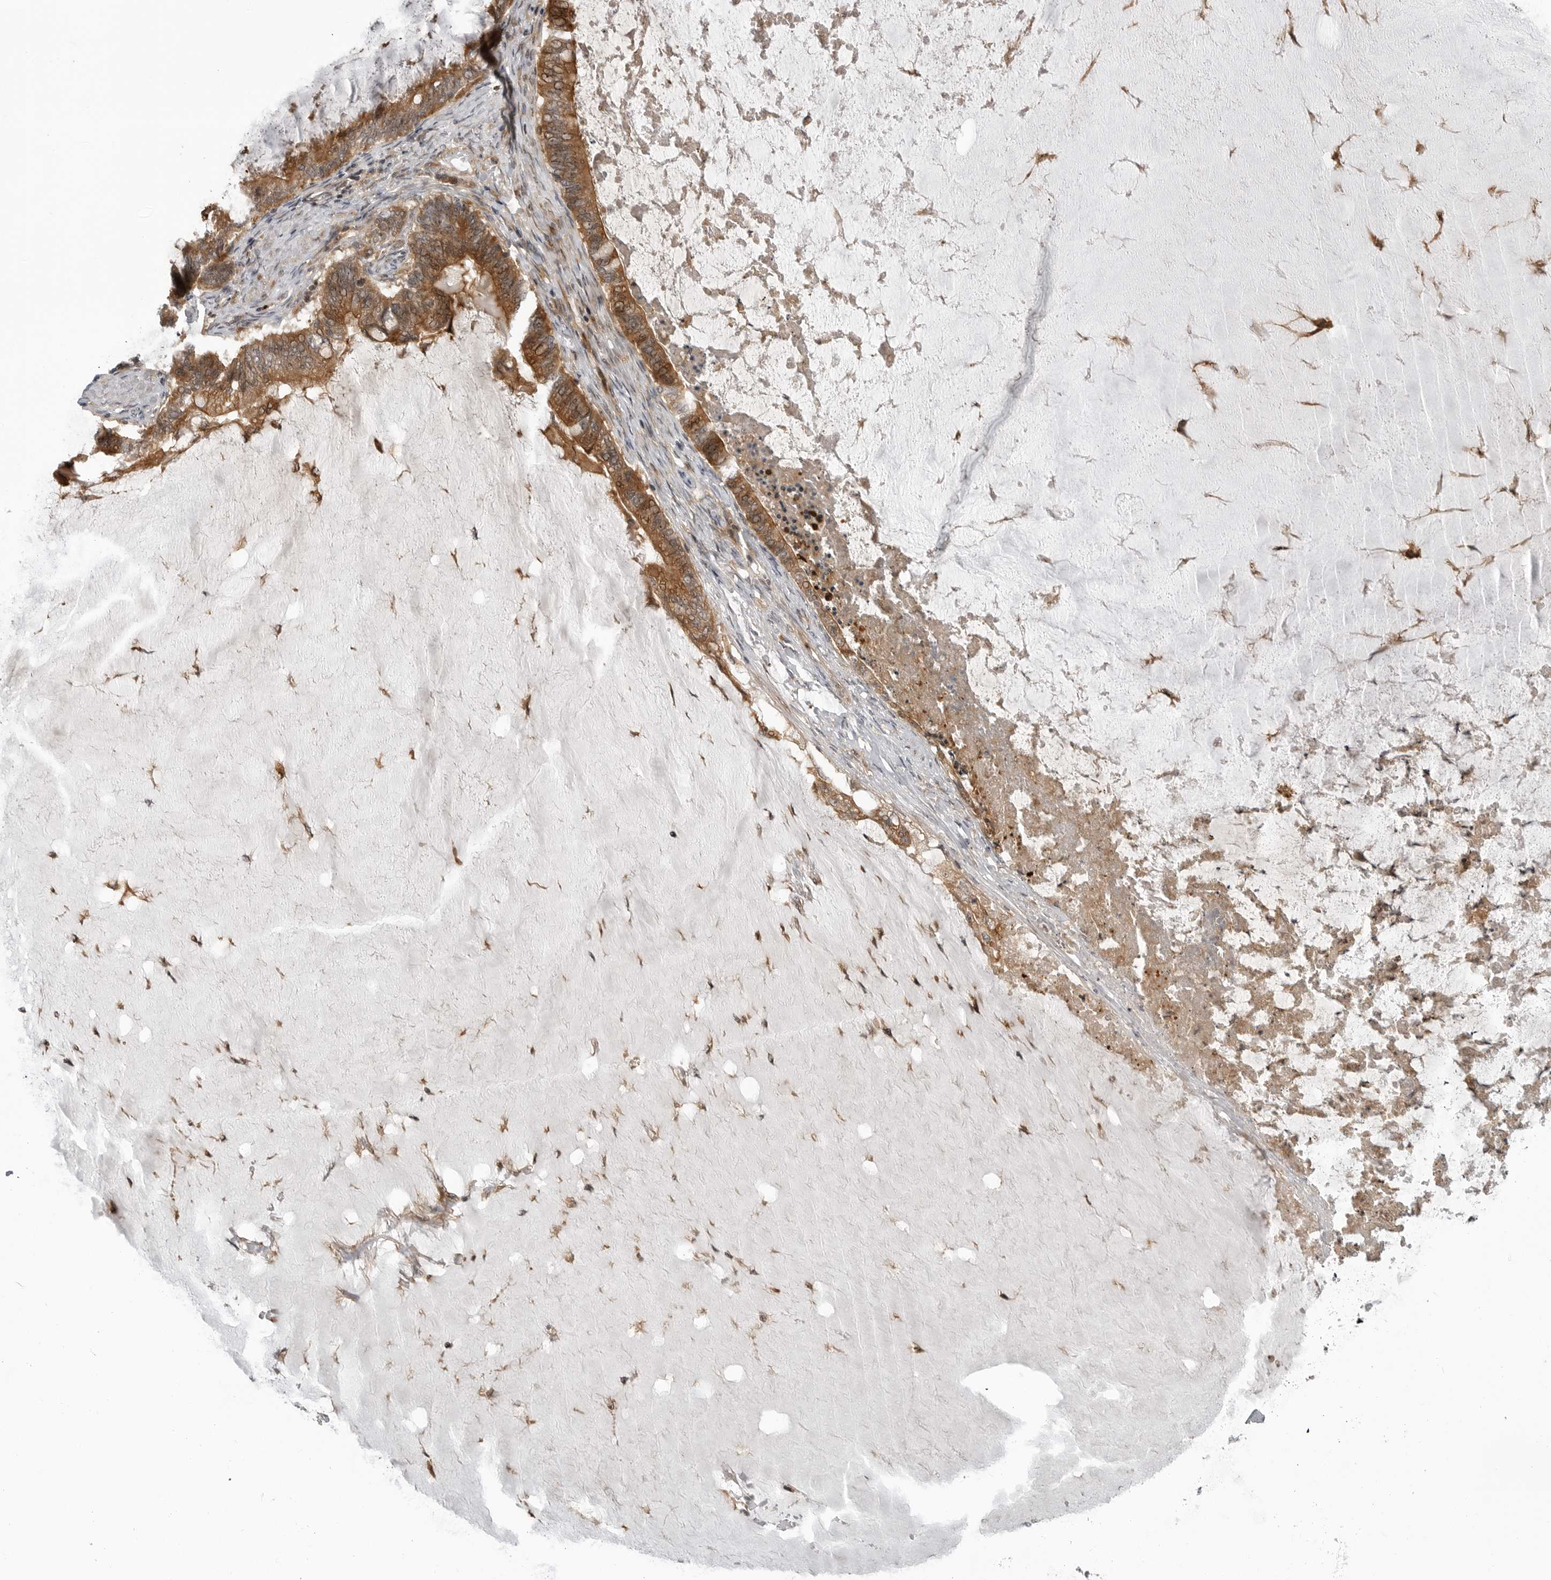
{"staining": {"intensity": "moderate", "quantity": ">75%", "location": "cytoplasmic/membranous"}, "tissue": "ovarian cancer", "cell_type": "Tumor cells", "image_type": "cancer", "snomed": [{"axis": "morphology", "description": "Cystadenocarcinoma, mucinous, NOS"}, {"axis": "topography", "description": "Ovary"}], "caption": "A high-resolution photomicrograph shows IHC staining of ovarian mucinous cystadenocarcinoma, which reveals moderate cytoplasmic/membranous positivity in about >75% of tumor cells. The staining was performed using DAB to visualize the protein expression in brown, while the nuclei were stained in blue with hematoxylin (Magnification: 20x).", "gene": "LRRC45", "patient": {"sex": "female", "age": 61}}